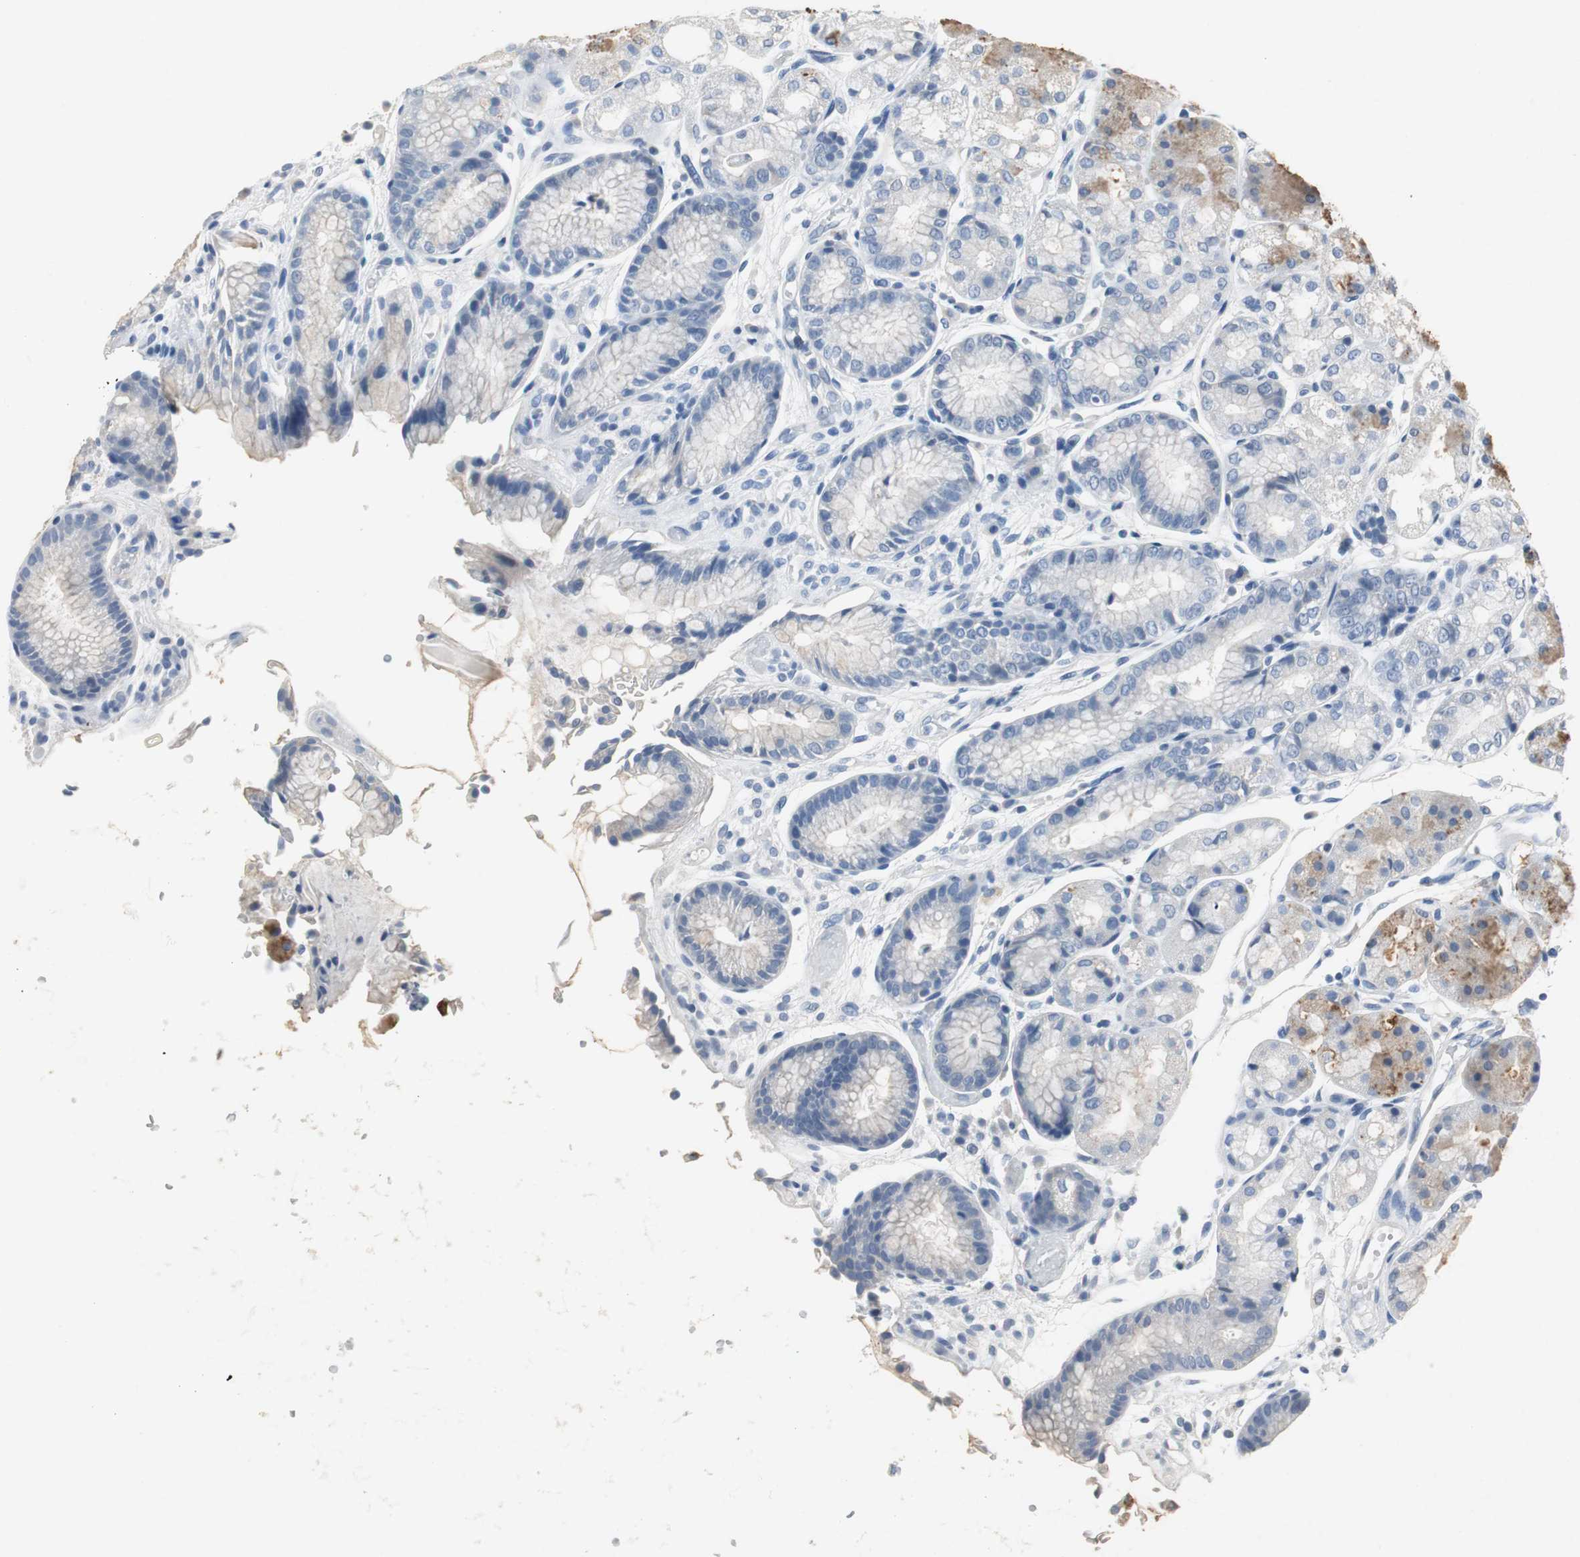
{"staining": {"intensity": "moderate", "quantity": "25%-75%", "location": "cytoplasmic/membranous"}, "tissue": "stomach", "cell_type": "Glandular cells", "image_type": "normal", "snomed": [{"axis": "morphology", "description": "Normal tissue, NOS"}, {"axis": "topography", "description": "Stomach, upper"}], "caption": "The micrograph reveals immunohistochemical staining of benign stomach. There is moderate cytoplasmic/membranous expression is present in approximately 25%-75% of glandular cells.", "gene": "LRP2", "patient": {"sex": "male", "age": 72}}